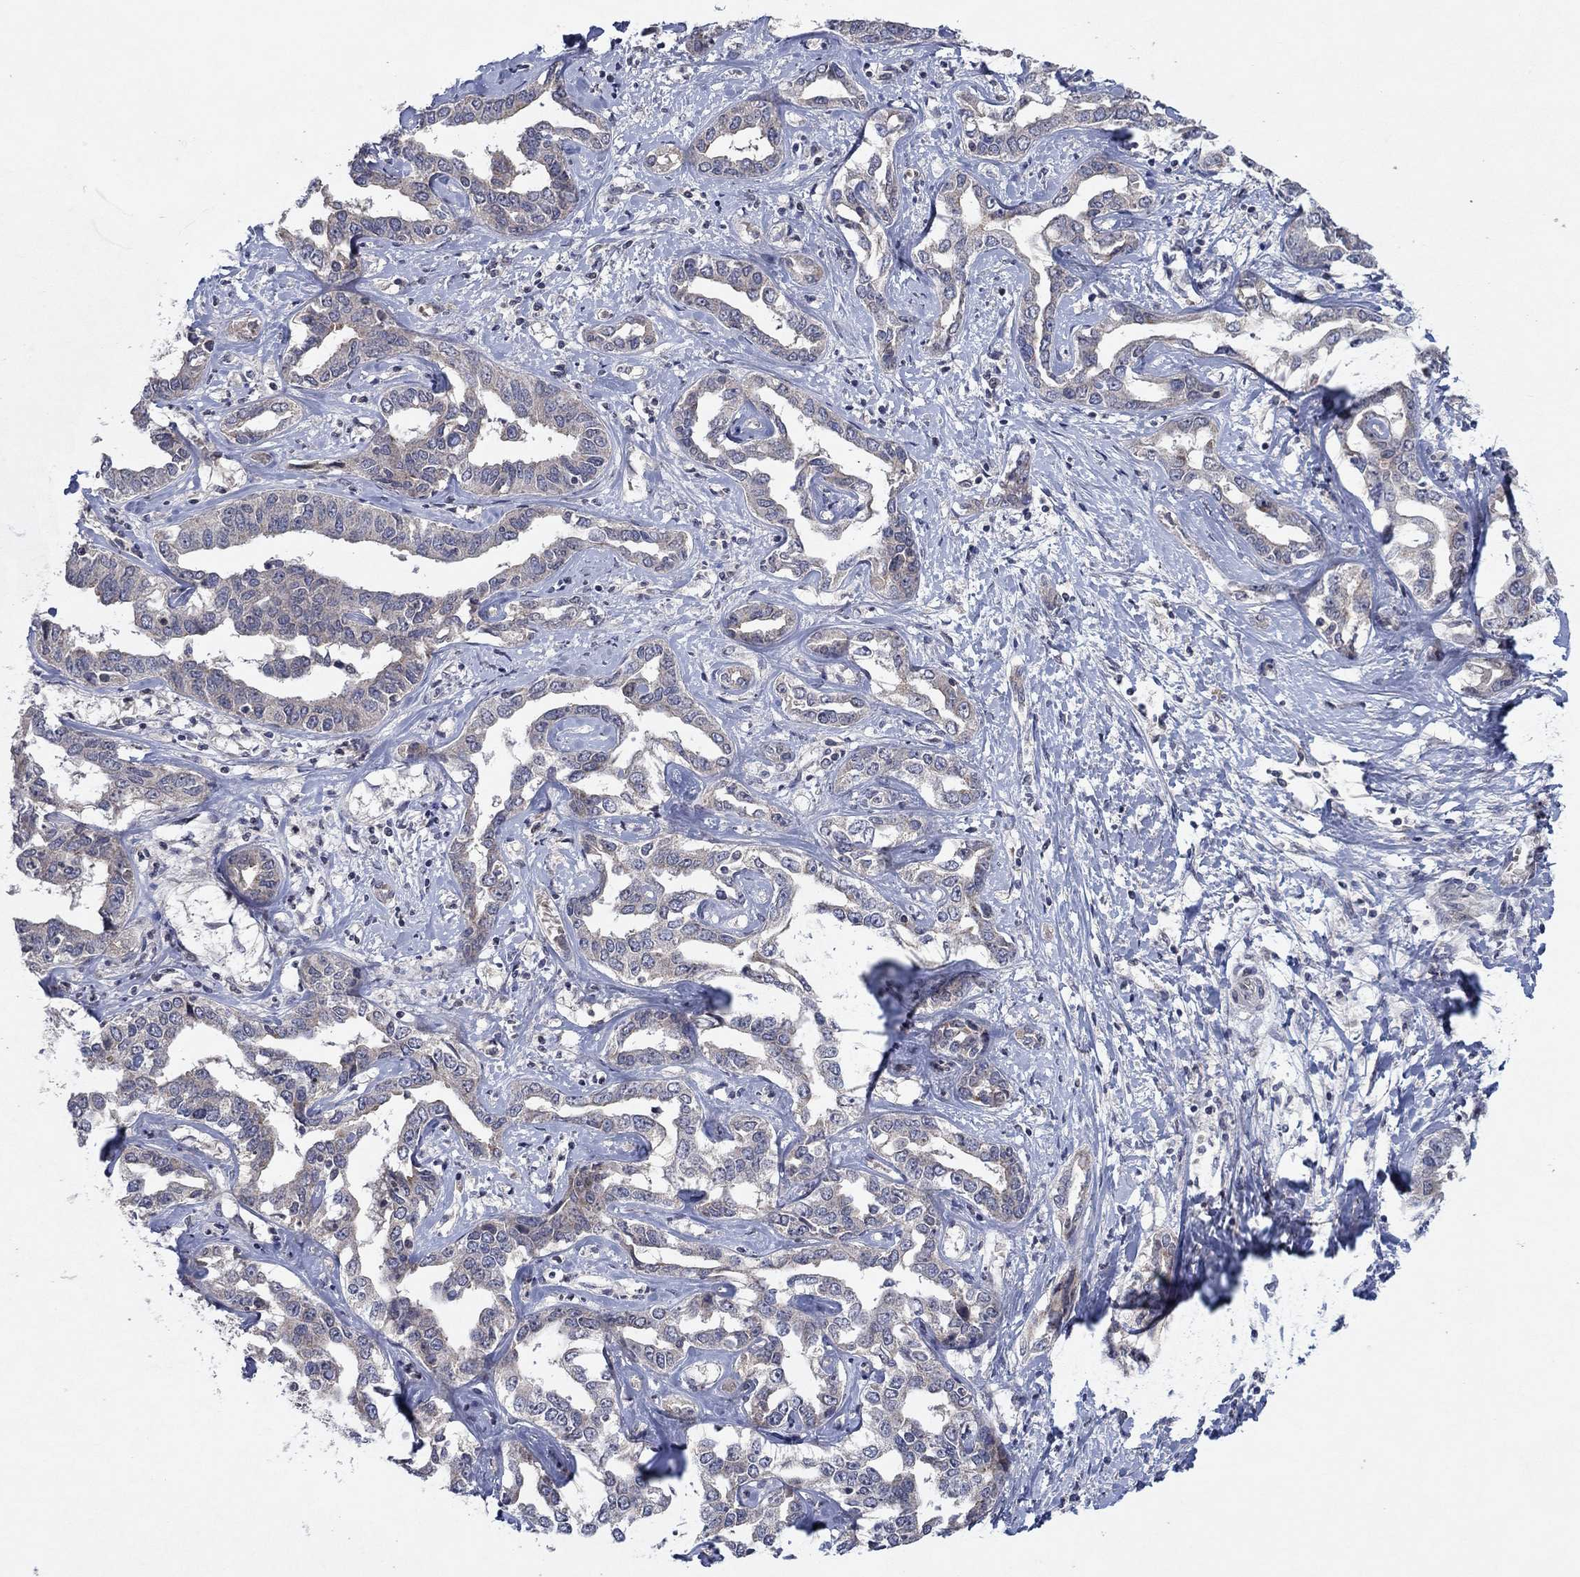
{"staining": {"intensity": "negative", "quantity": "none", "location": "none"}, "tissue": "liver cancer", "cell_type": "Tumor cells", "image_type": "cancer", "snomed": [{"axis": "morphology", "description": "Cholangiocarcinoma"}, {"axis": "topography", "description": "Liver"}], "caption": "This is an immunohistochemistry (IHC) photomicrograph of liver cholangiocarcinoma. There is no staining in tumor cells.", "gene": "IL4", "patient": {"sex": "male", "age": 59}}